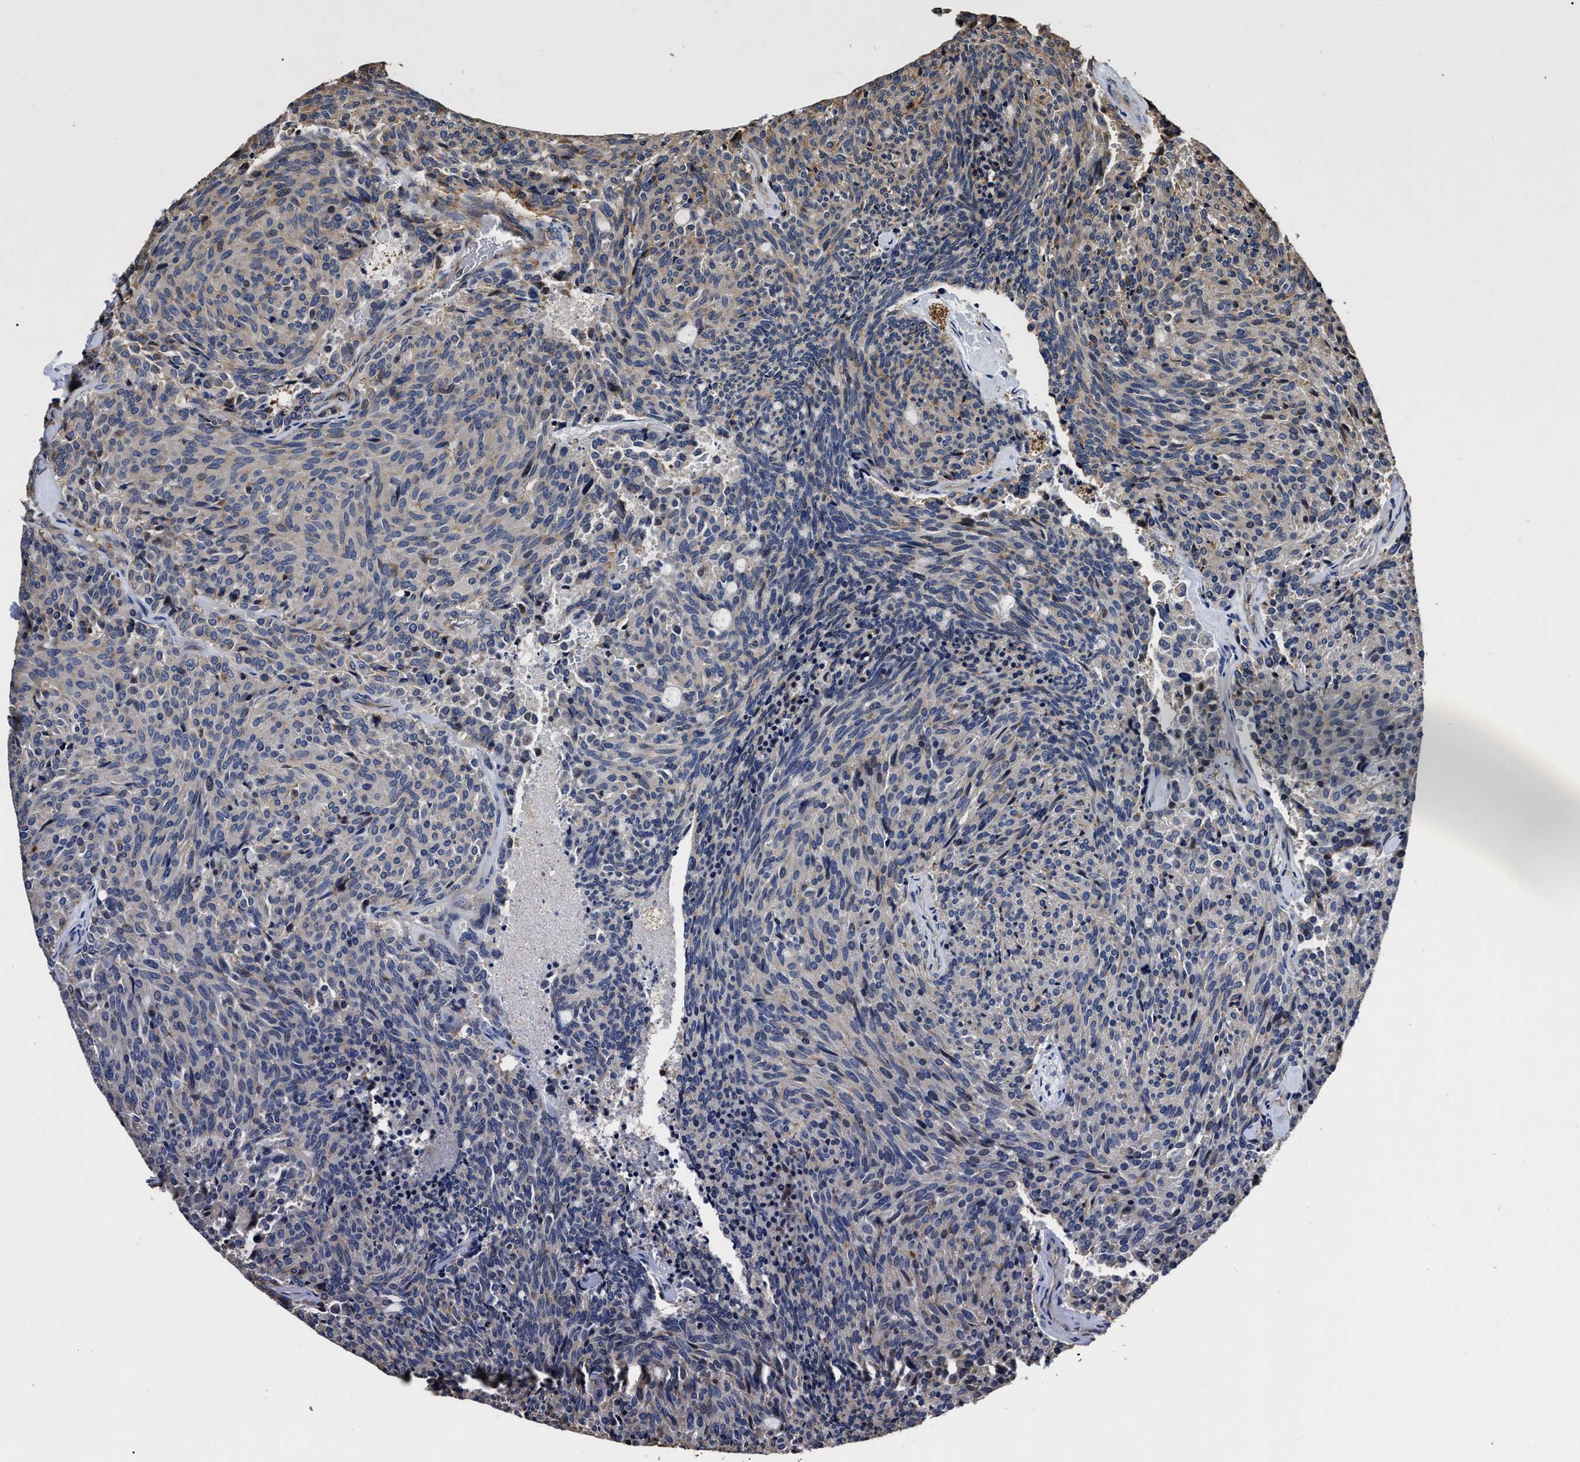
{"staining": {"intensity": "weak", "quantity": "<25%", "location": "cytoplasmic/membranous"}, "tissue": "carcinoid", "cell_type": "Tumor cells", "image_type": "cancer", "snomed": [{"axis": "morphology", "description": "Carcinoid, malignant, NOS"}, {"axis": "topography", "description": "Pancreas"}], "caption": "Tumor cells show no significant protein staining in malignant carcinoid. The staining was performed using DAB to visualize the protein expression in brown, while the nuclei were stained in blue with hematoxylin (Magnification: 20x).", "gene": "ABCG8", "patient": {"sex": "female", "age": 54}}